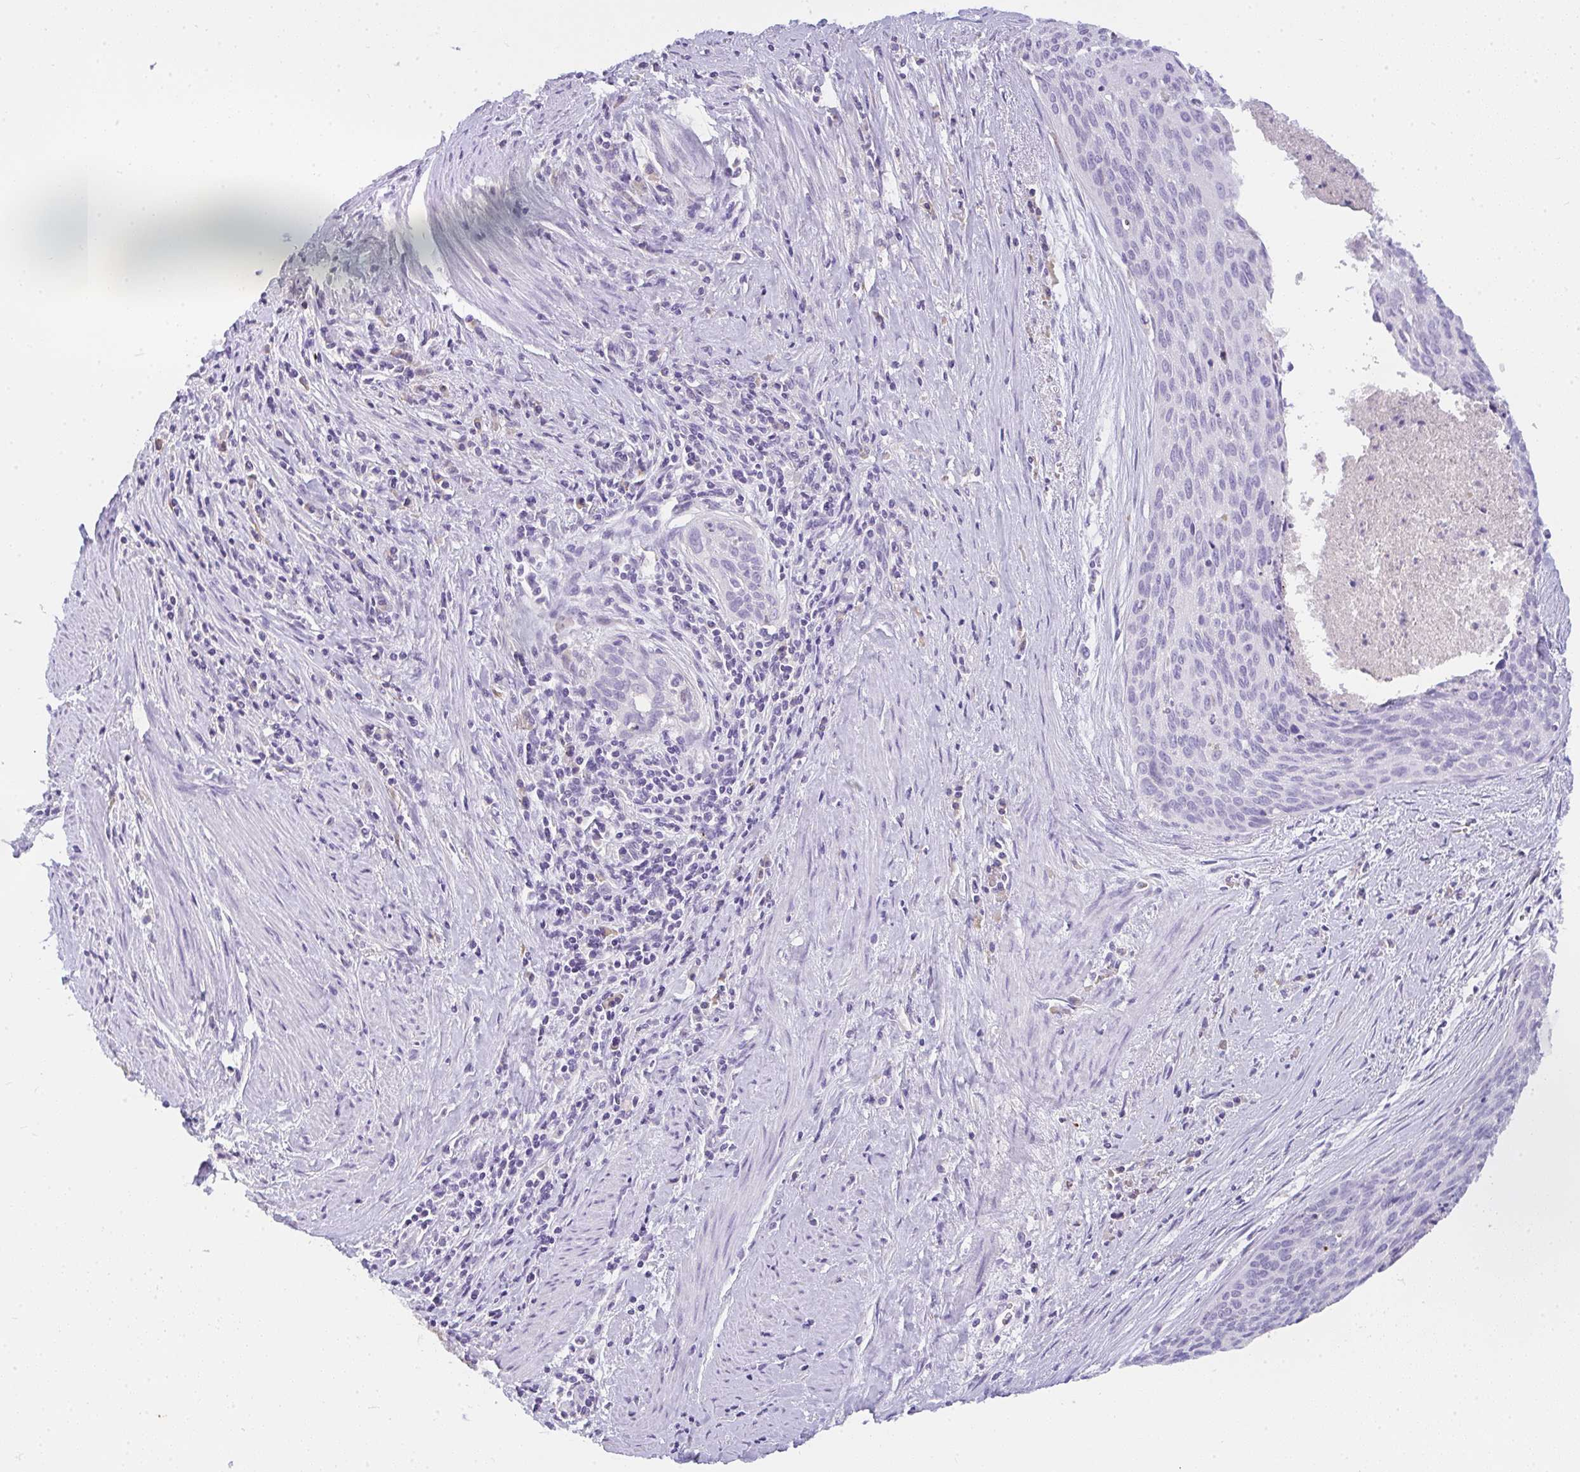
{"staining": {"intensity": "negative", "quantity": "none", "location": "none"}, "tissue": "cervical cancer", "cell_type": "Tumor cells", "image_type": "cancer", "snomed": [{"axis": "morphology", "description": "Squamous cell carcinoma, NOS"}, {"axis": "topography", "description": "Cervix"}], "caption": "The IHC histopathology image has no significant expression in tumor cells of squamous cell carcinoma (cervical) tissue. (Brightfield microscopy of DAB (3,3'-diaminobenzidine) immunohistochemistry at high magnification).", "gene": "COX7B", "patient": {"sex": "female", "age": 55}}